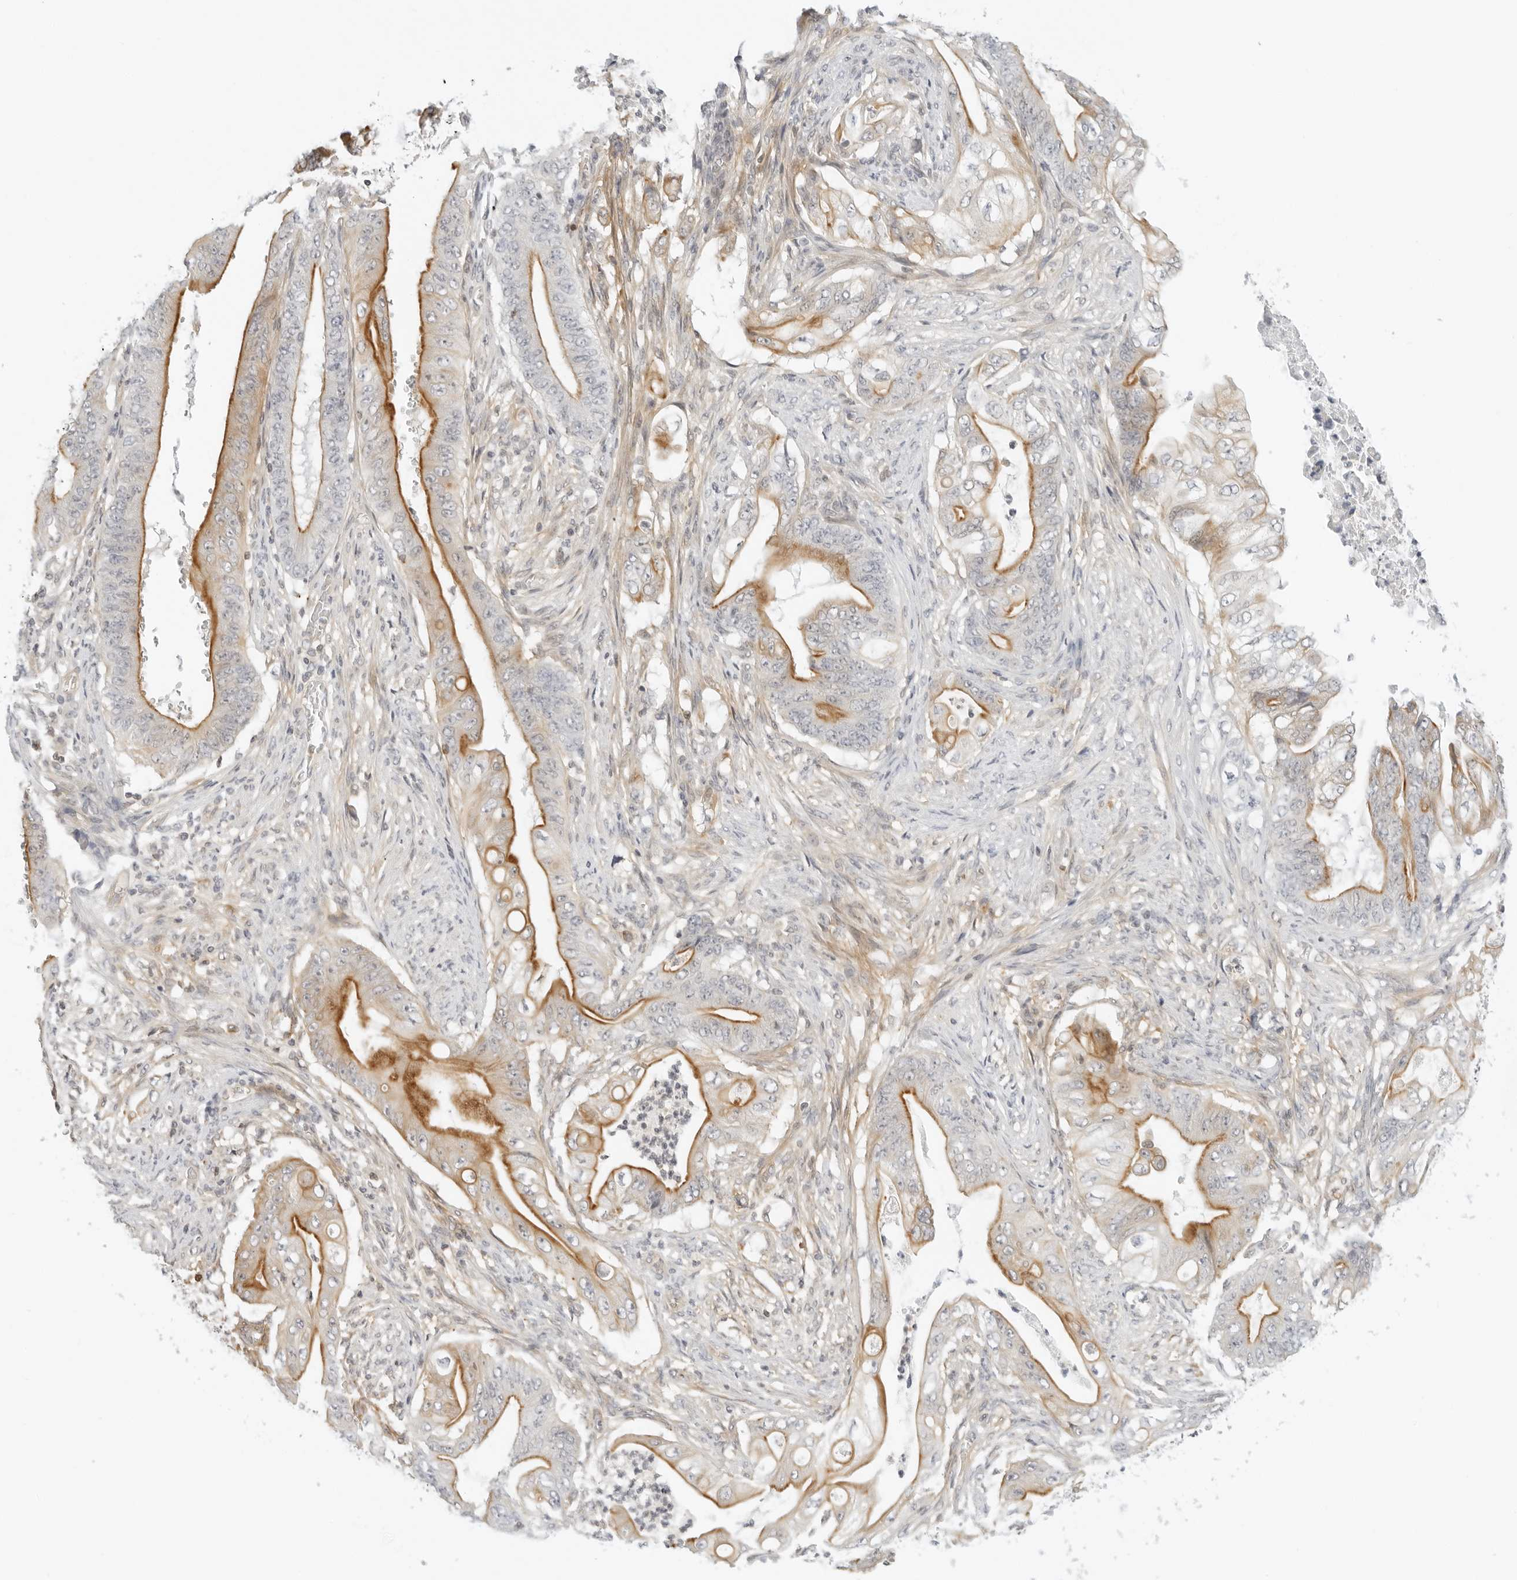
{"staining": {"intensity": "moderate", "quantity": "25%-75%", "location": "cytoplasmic/membranous"}, "tissue": "stomach cancer", "cell_type": "Tumor cells", "image_type": "cancer", "snomed": [{"axis": "morphology", "description": "Adenocarcinoma, NOS"}, {"axis": "topography", "description": "Stomach"}], "caption": "Immunohistochemistry (IHC) (DAB) staining of stomach cancer exhibits moderate cytoplasmic/membranous protein positivity in about 25%-75% of tumor cells.", "gene": "OSCP1", "patient": {"sex": "female", "age": 73}}